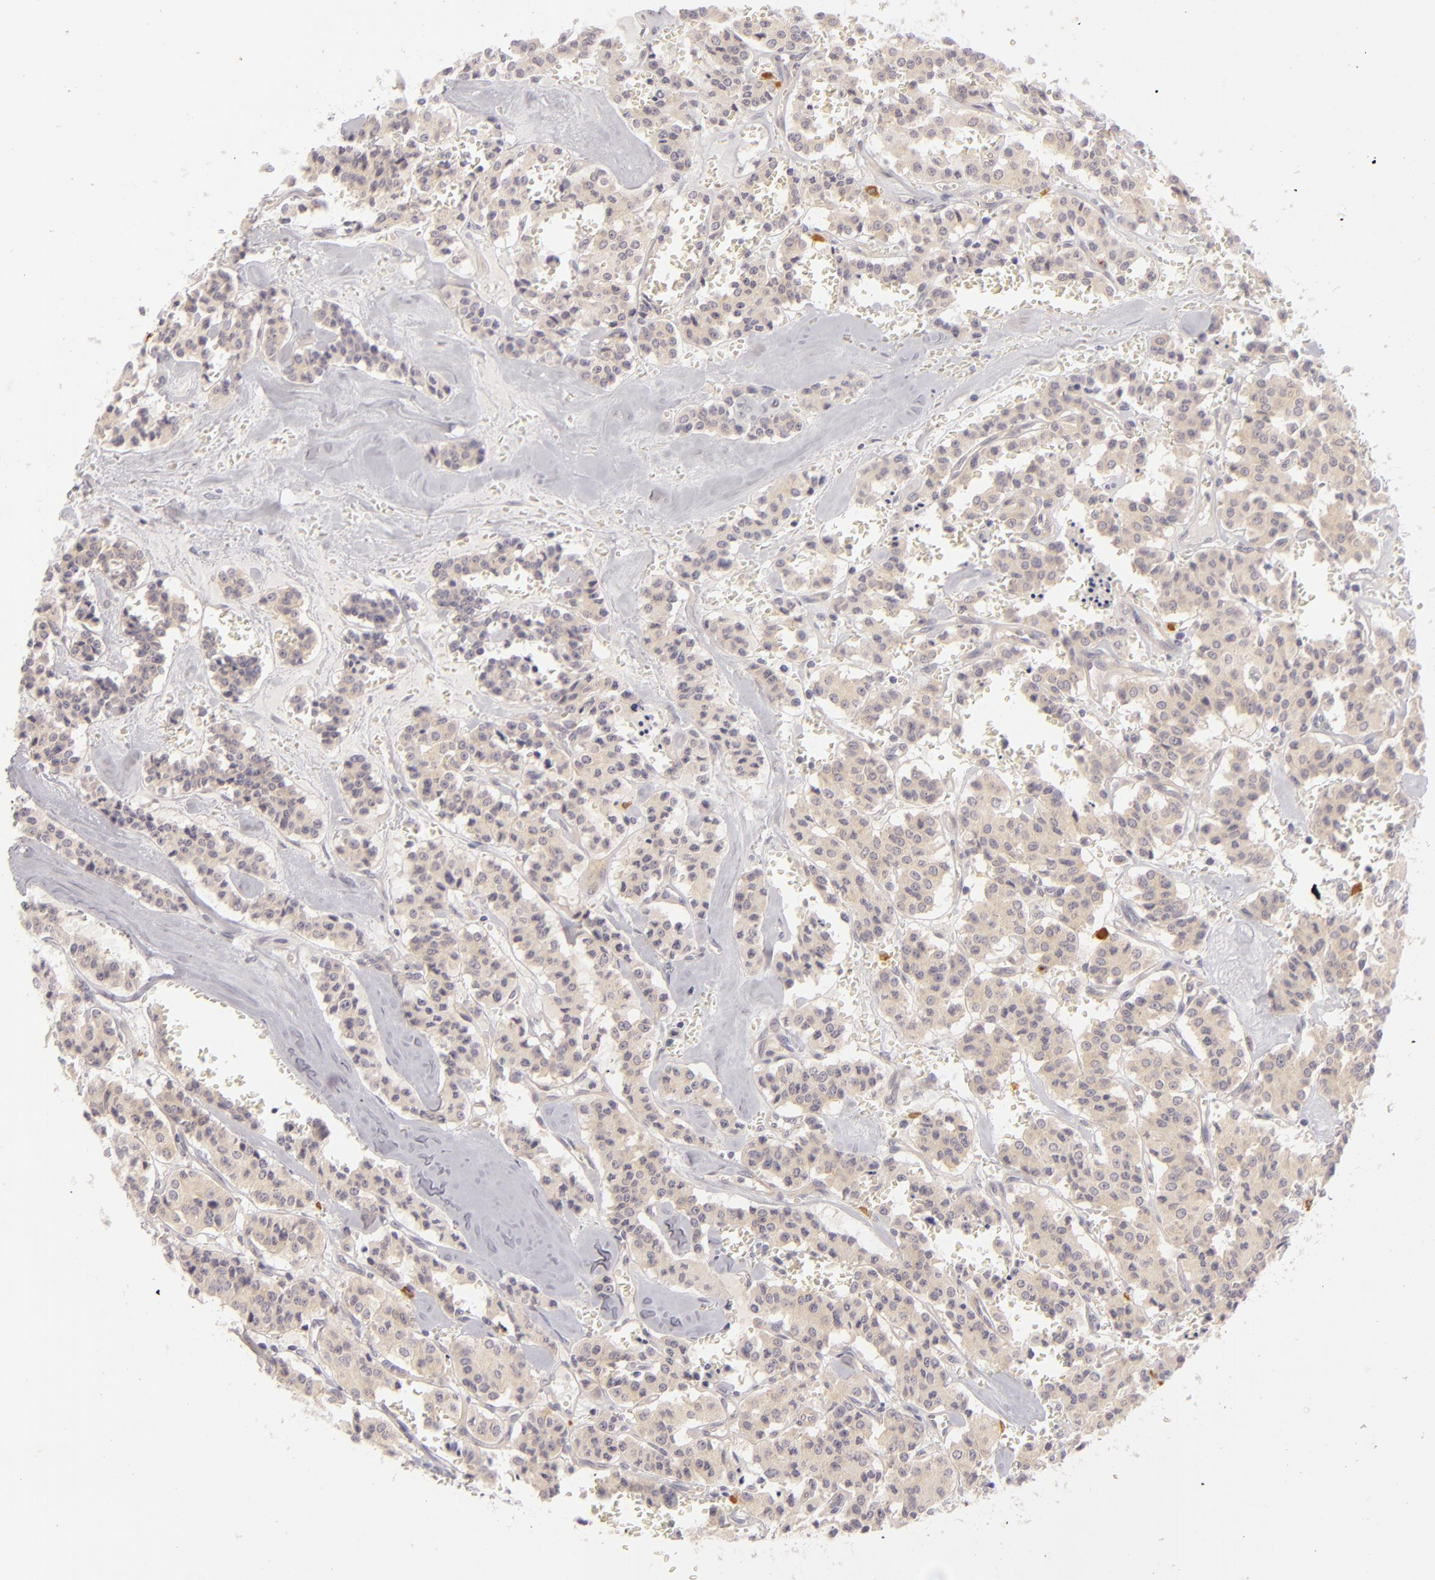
{"staining": {"intensity": "weak", "quantity": ">75%", "location": "cytoplasmic/membranous"}, "tissue": "carcinoid", "cell_type": "Tumor cells", "image_type": "cancer", "snomed": [{"axis": "morphology", "description": "Carcinoid, malignant, NOS"}, {"axis": "topography", "description": "Bronchus"}], "caption": "Immunohistochemistry of malignant carcinoid reveals low levels of weak cytoplasmic/membranous staining in approximately >75% of tumor cells.", "gene": "CD83", "patient": {"sex": "male", "age": 55}}